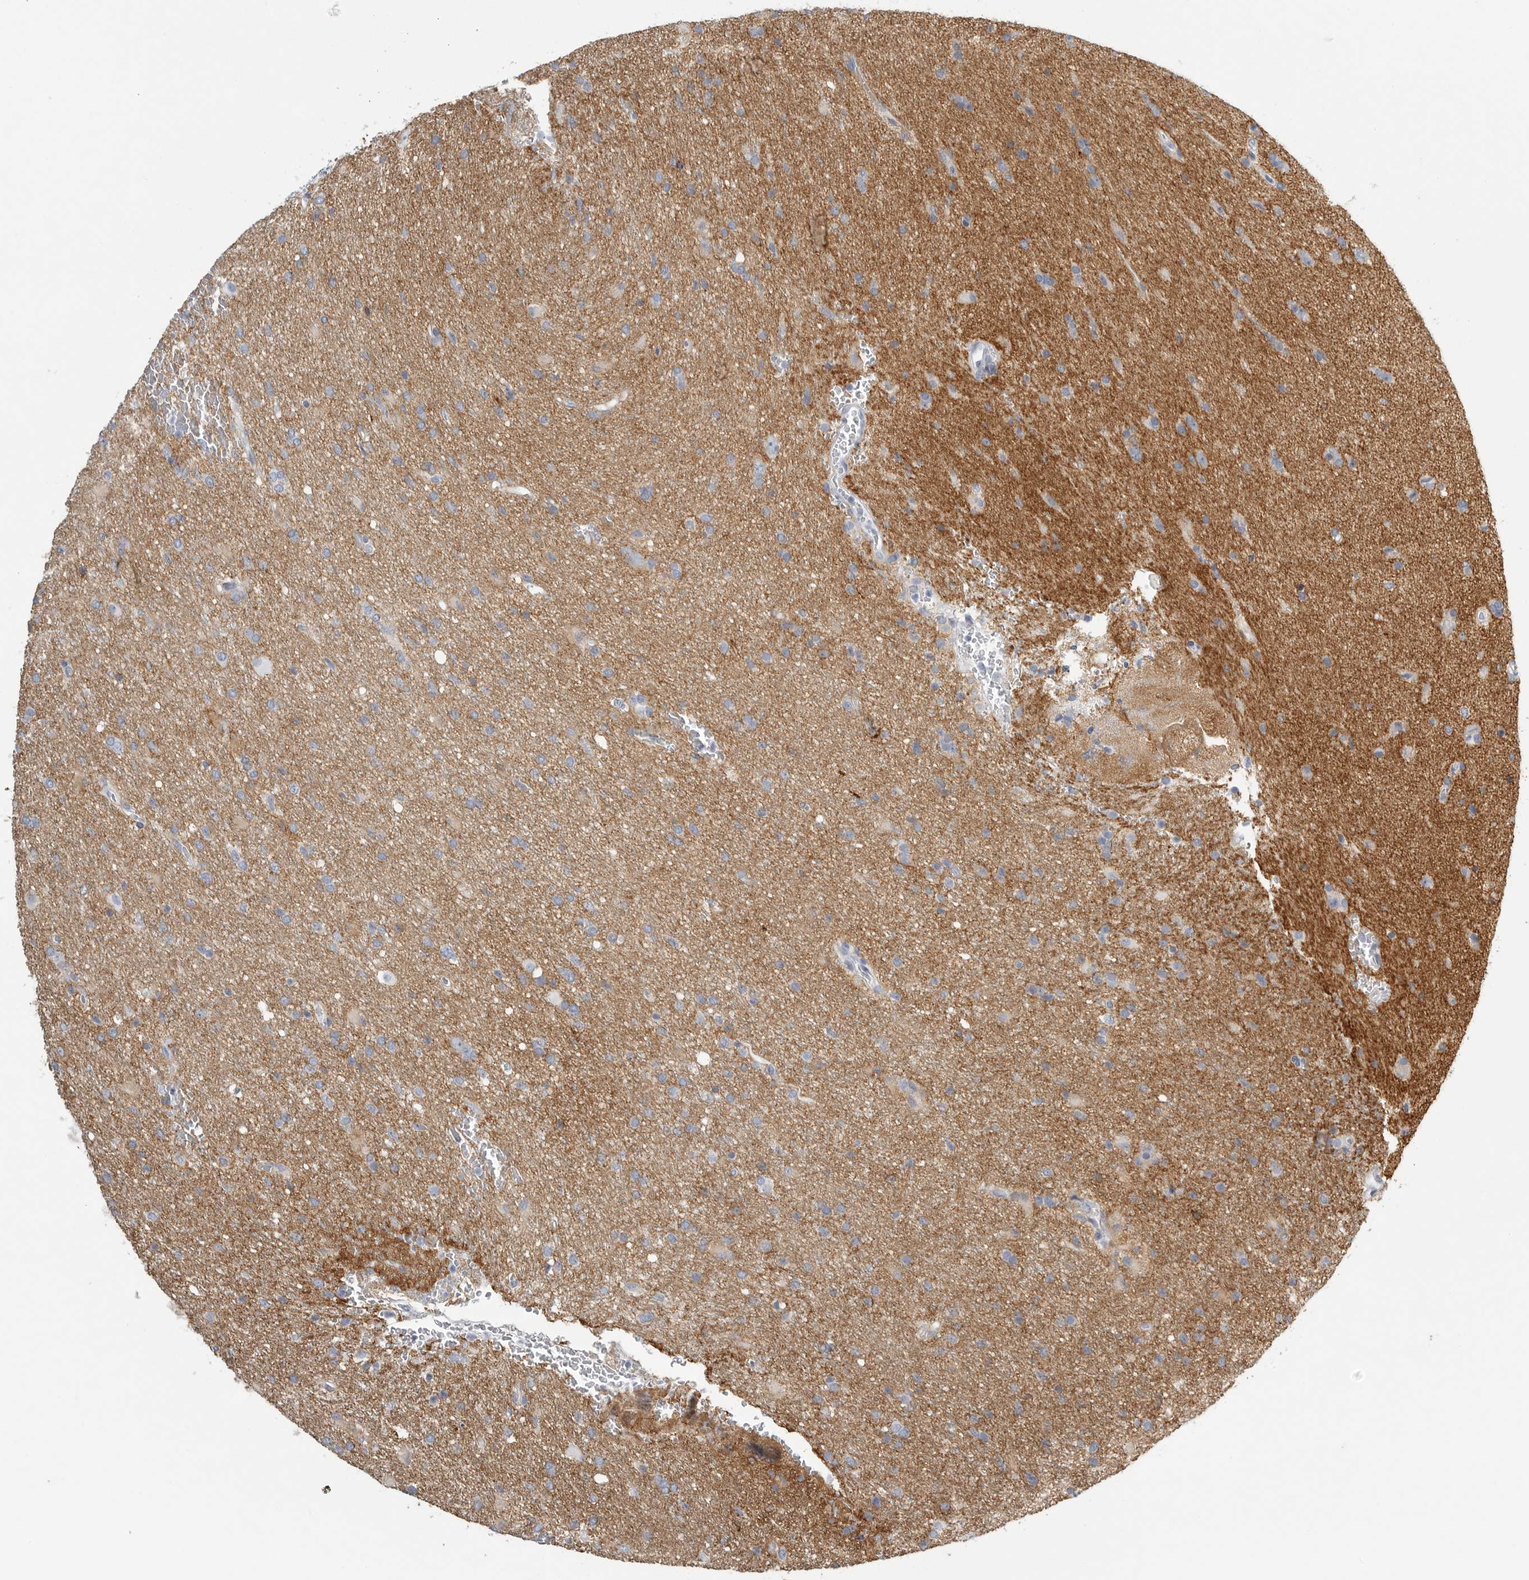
{"staining": {"intensity": "negative", "quantity": "none", "location": "none"}, "tissue": "glioma", "cell_type": "Tumor cells", "image_type": "cancer", "snomed": [{"axis": "morphology", "description": "Glioma, malignant, High grade"}, {"axis": "topography", "description": "Brain"}], "caption": "Photomicrograph shows no significant protein staining in tumor cells of malignant high-grade glioma.", "gene": "TNR", "patient": {"sex": "female", "age": 57}}